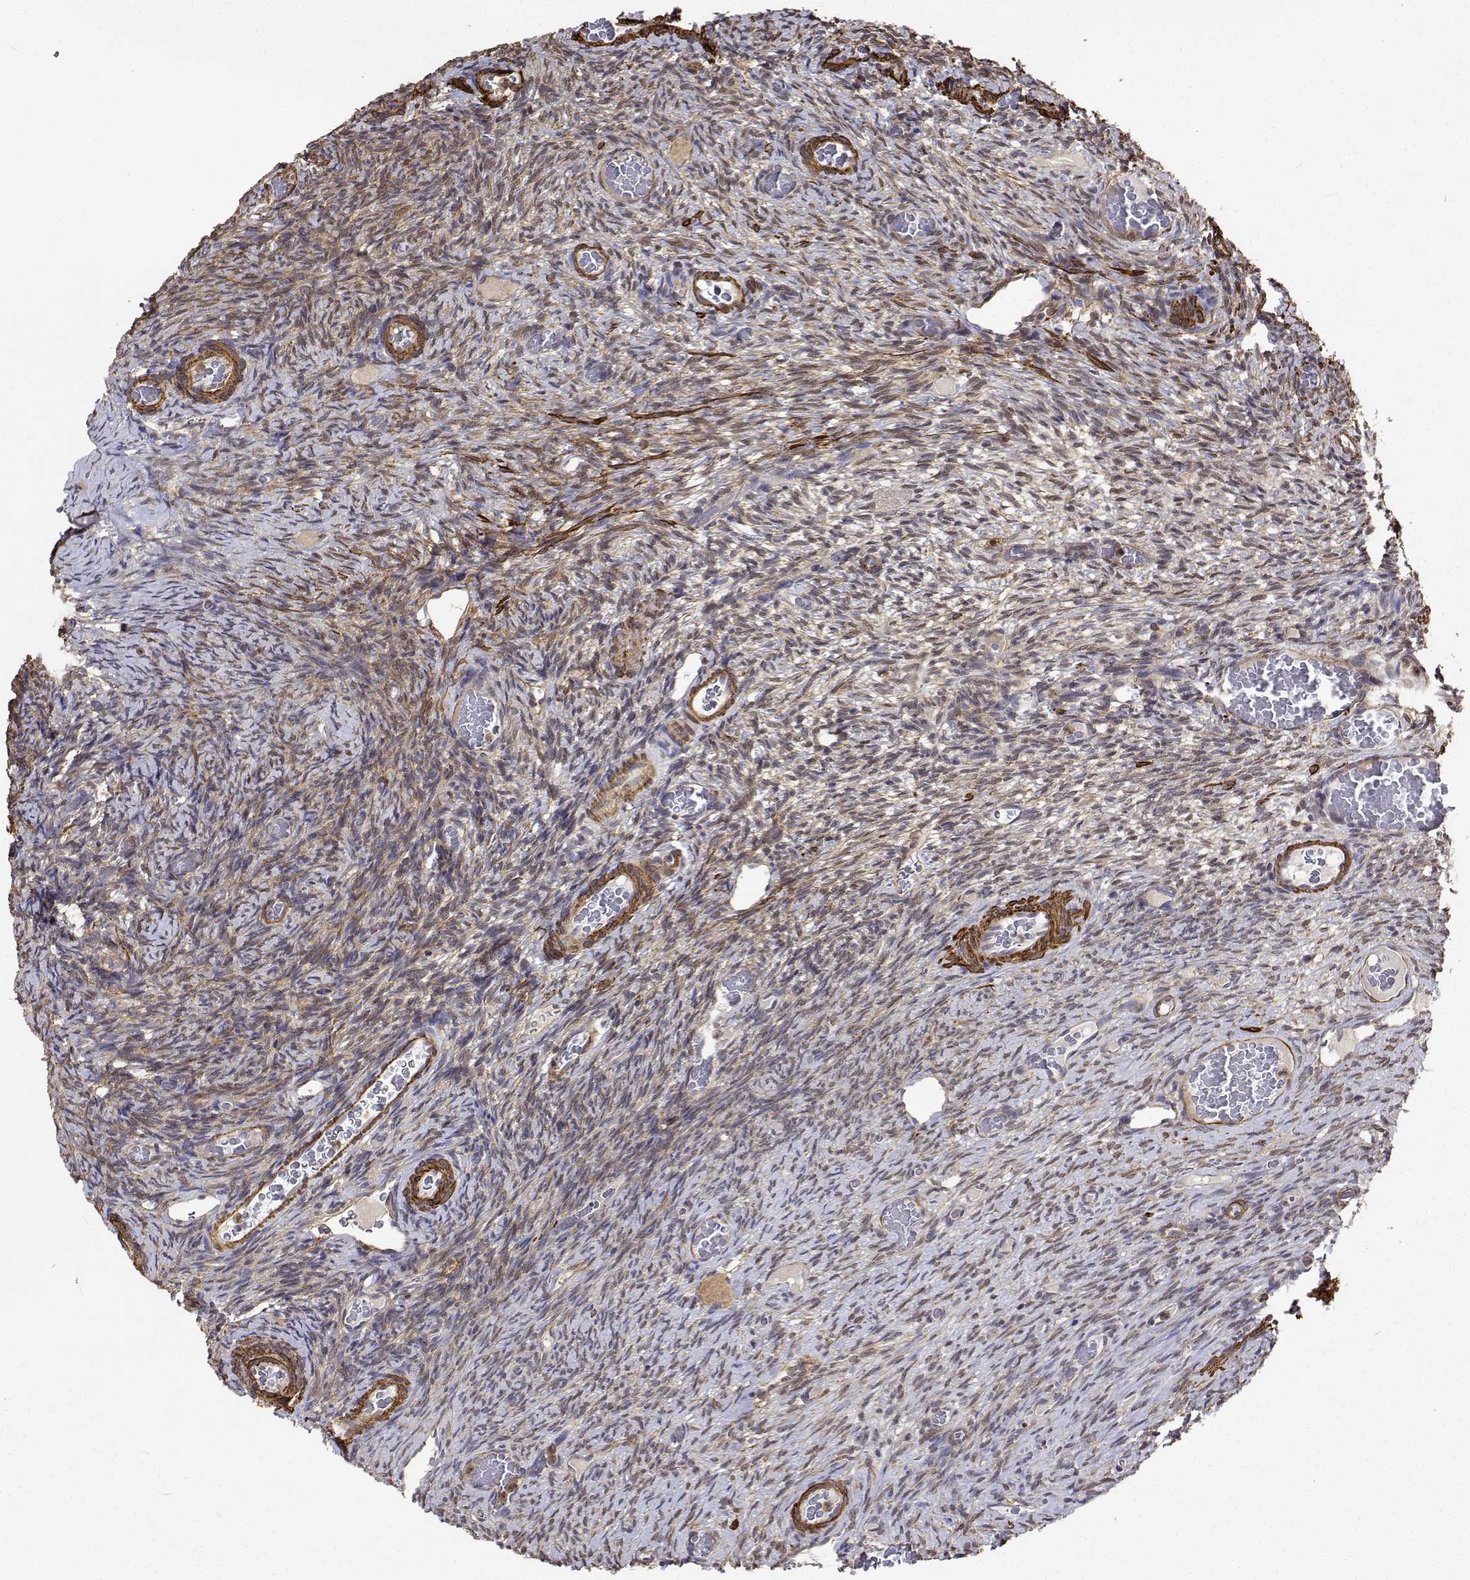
{"staining": {"intensity": "moderate", "quantity": ">75%", "location": "cytoplasmic/membranous"}, "tissue": "ovary", "cell_type": "Follicle cells", "image_type": "normal", "snomed": [{"axis": "morphology", "description": "Normal tissue, NOS"}, {"axis": "topography", "description": "Ovary"}], "caption": "A high-resolution image shows immunohistochemistry staining of benign ovary, which shows moderate cytoplasmic/membranous expression in about >75% of follicle cells. (DAB IHC, brown staining for protein, blue staining for nuclei).", "gene": "PCID2", "patient": {"sex": "female", "age": 34}}